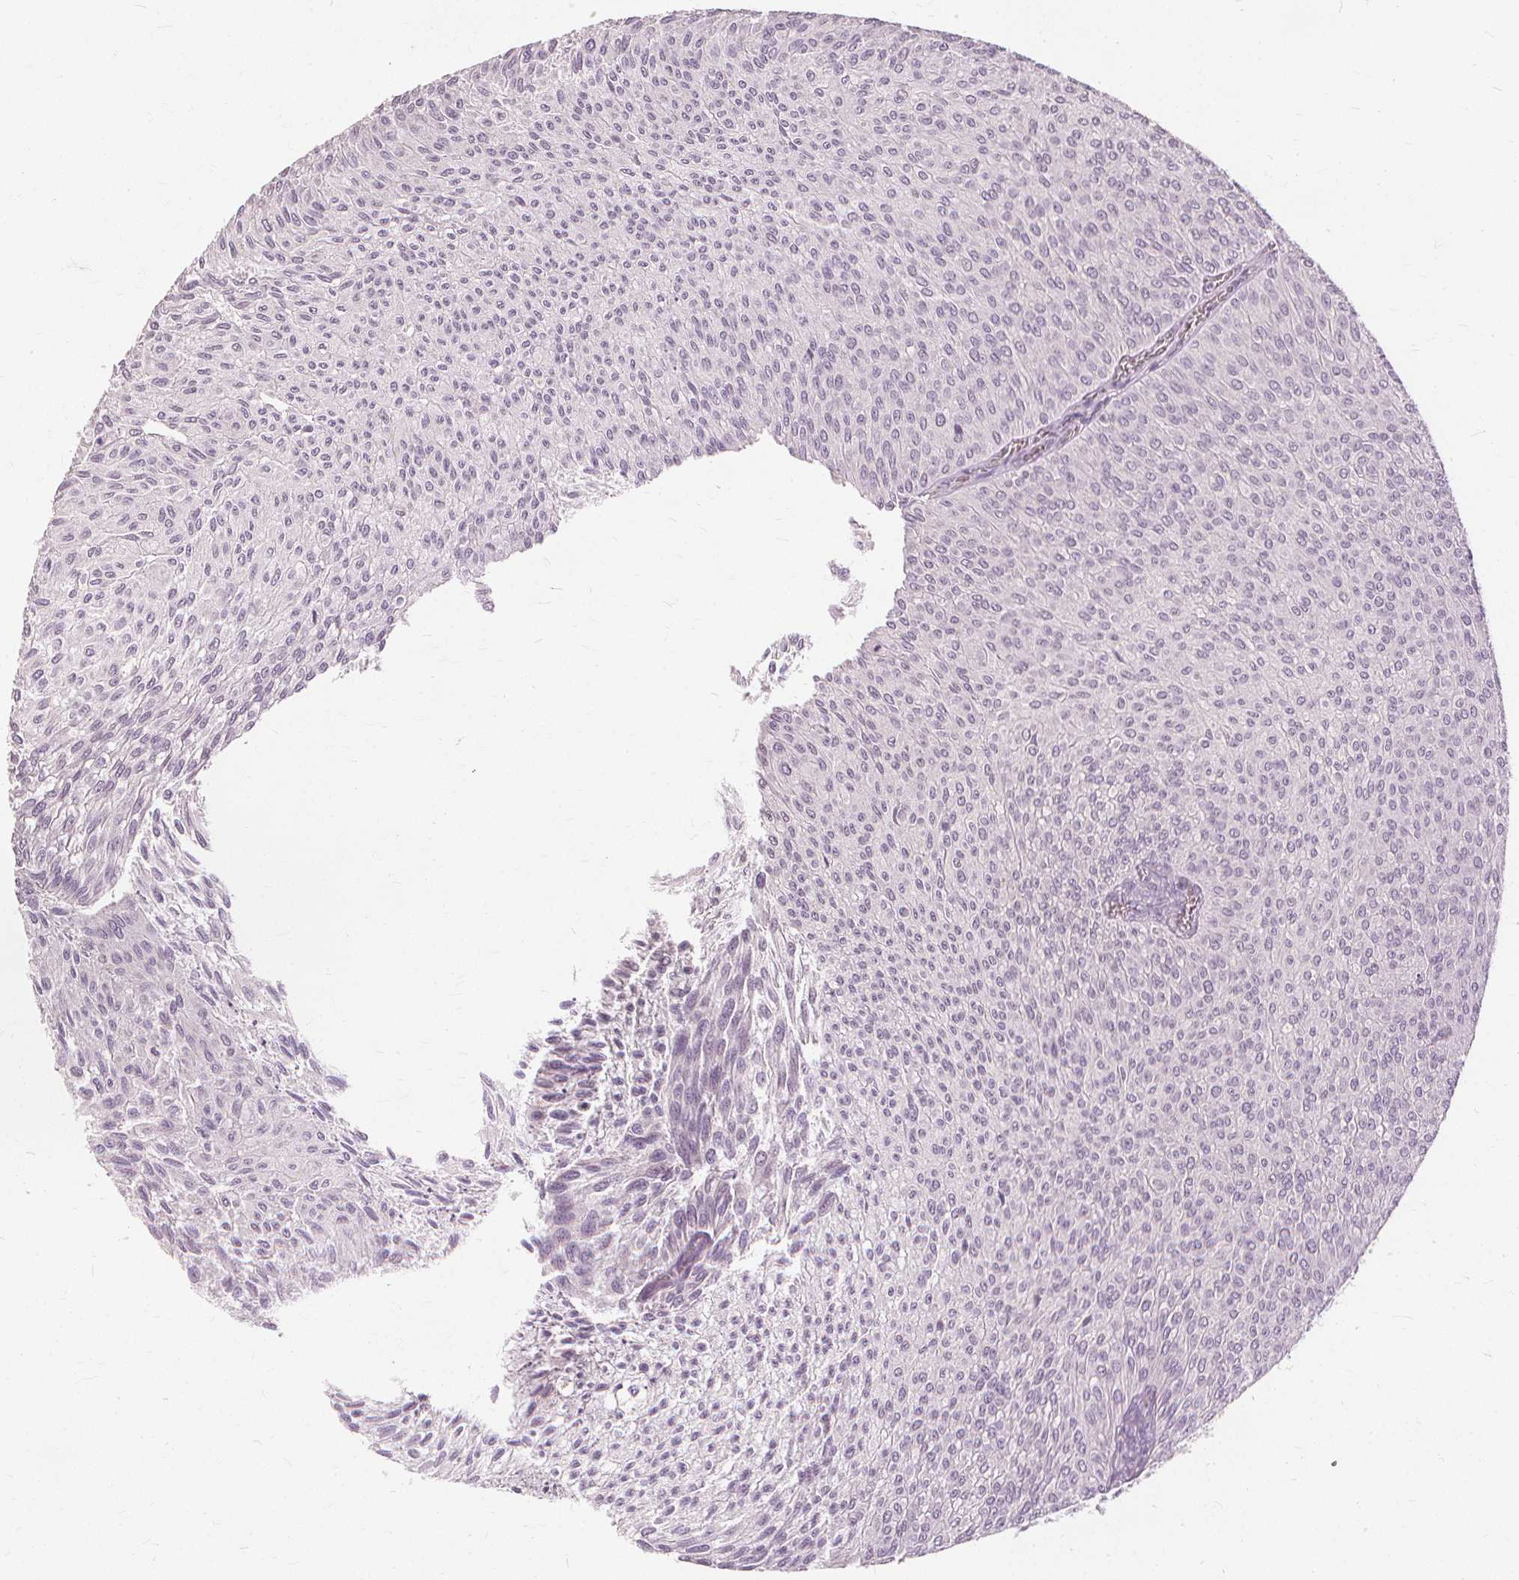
{"staining": {"intensity": "negative", "quantity": "none", "location": "none"}, "tissue": "urothelial cancer", "cell_type": "Tumor cells", "image_type": "cancer", "snomed": [{"axis": "morphology", "description": "Urothelial carcinoma, Low grade"}, {"axis": "topography", "description": "Urinary bladder"}], "caption": "Tumor cells are negative for brown protein staining in low-grade urothelial carcinoma.", "gene": "SFTPD", "patient": {"sex": "male", "age": 91}}